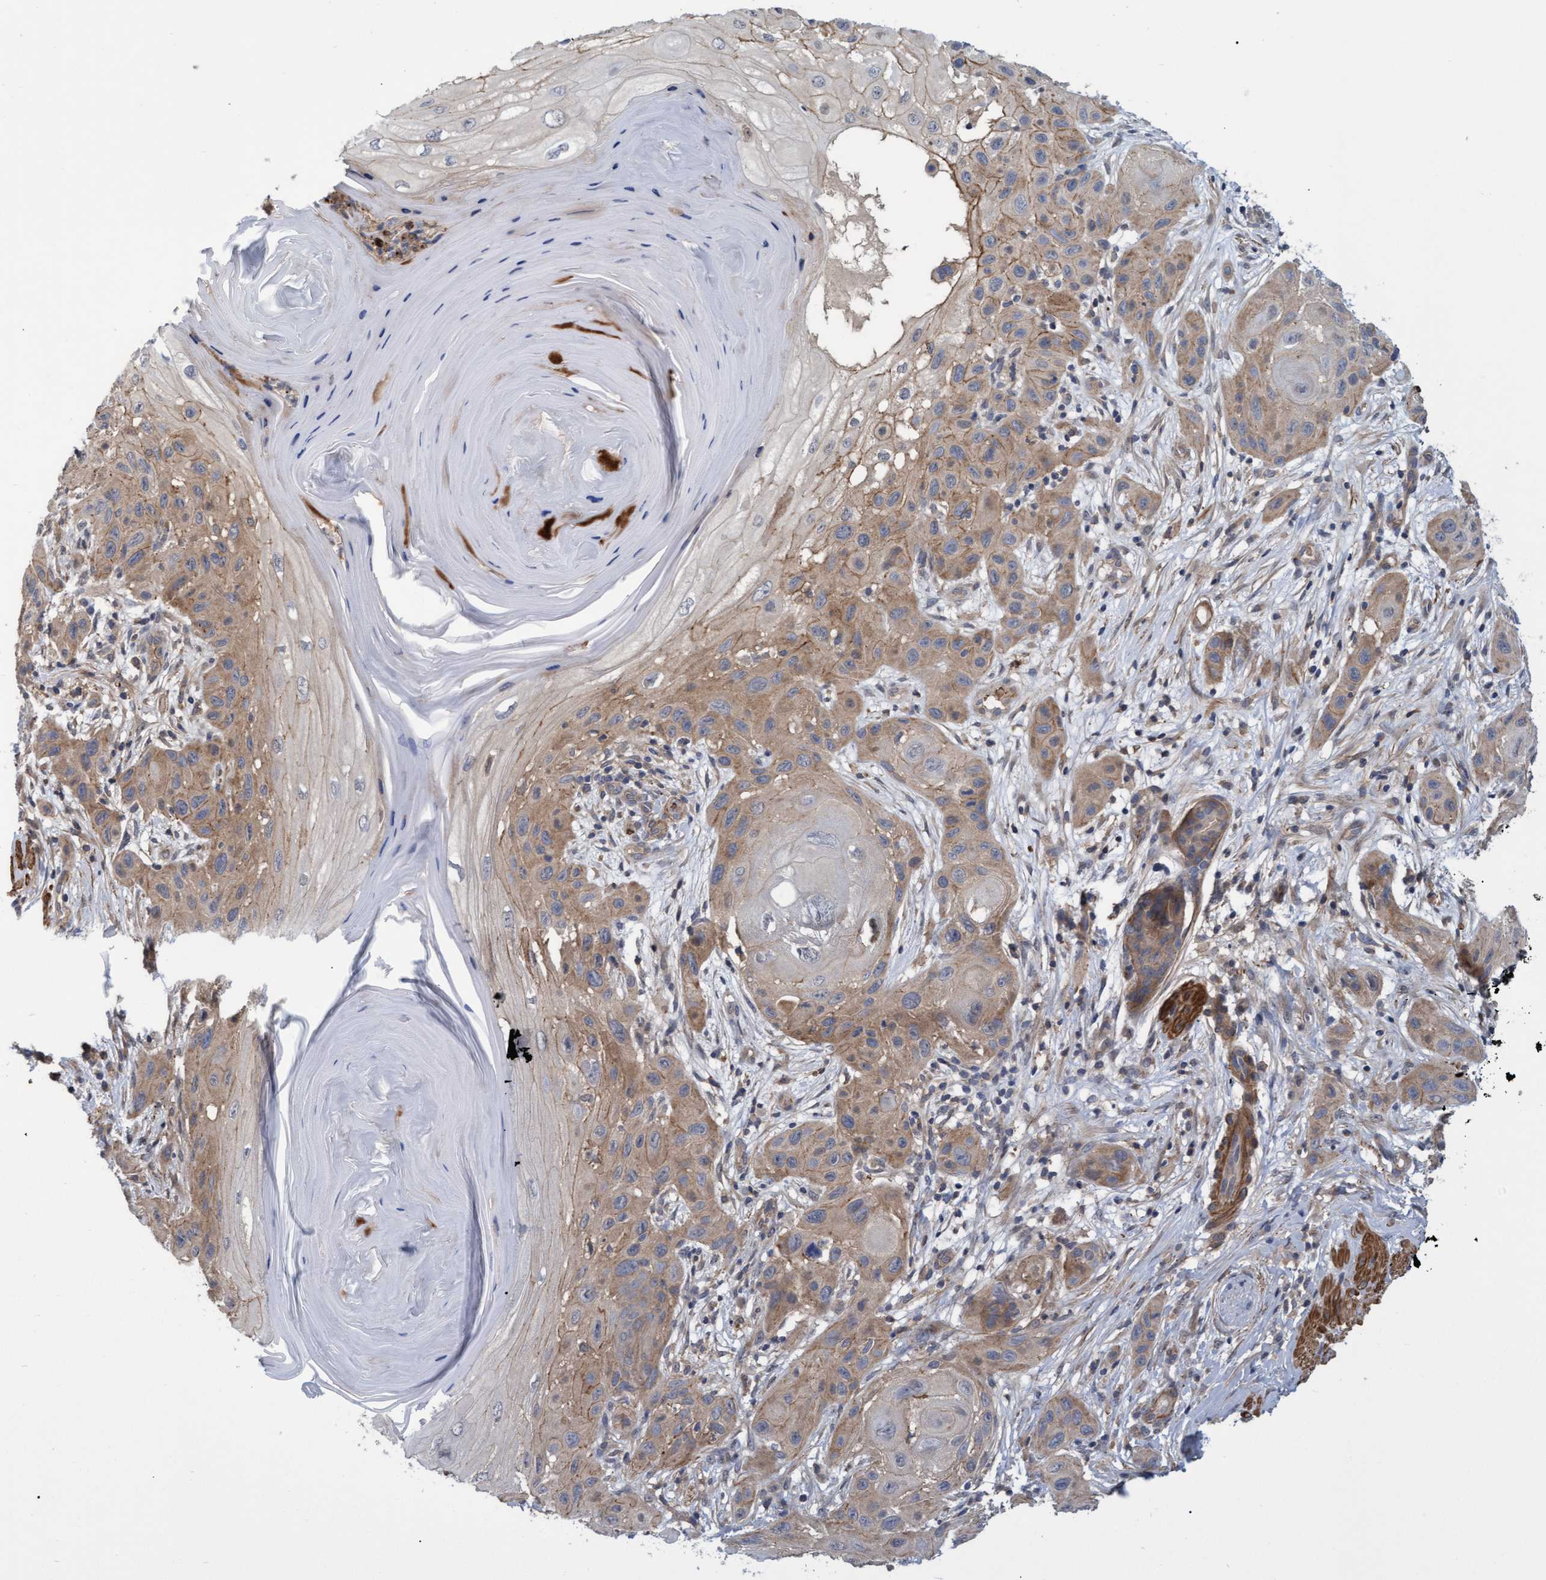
{"staining": {"intensity": "weak", "quantity": ">75%", "location": "cytoplasmic/membranous"}, "tissue": "skin cancer", "cell_type": "Tumor cells", "image_type": "cancer", "snomed": [{"axis": "morphology", "description": "Squamous cell carcinoma, NOS"}, {"axis": "topography", "description": "Skin"}], "caption": "Tumor cells exhibit low levels of weak cytoplasmic/membranous positivity in approximately >75% of cells in human skin cancer.", "gene": "NAA15", "patient": {"sex": "female", "age": 96}}